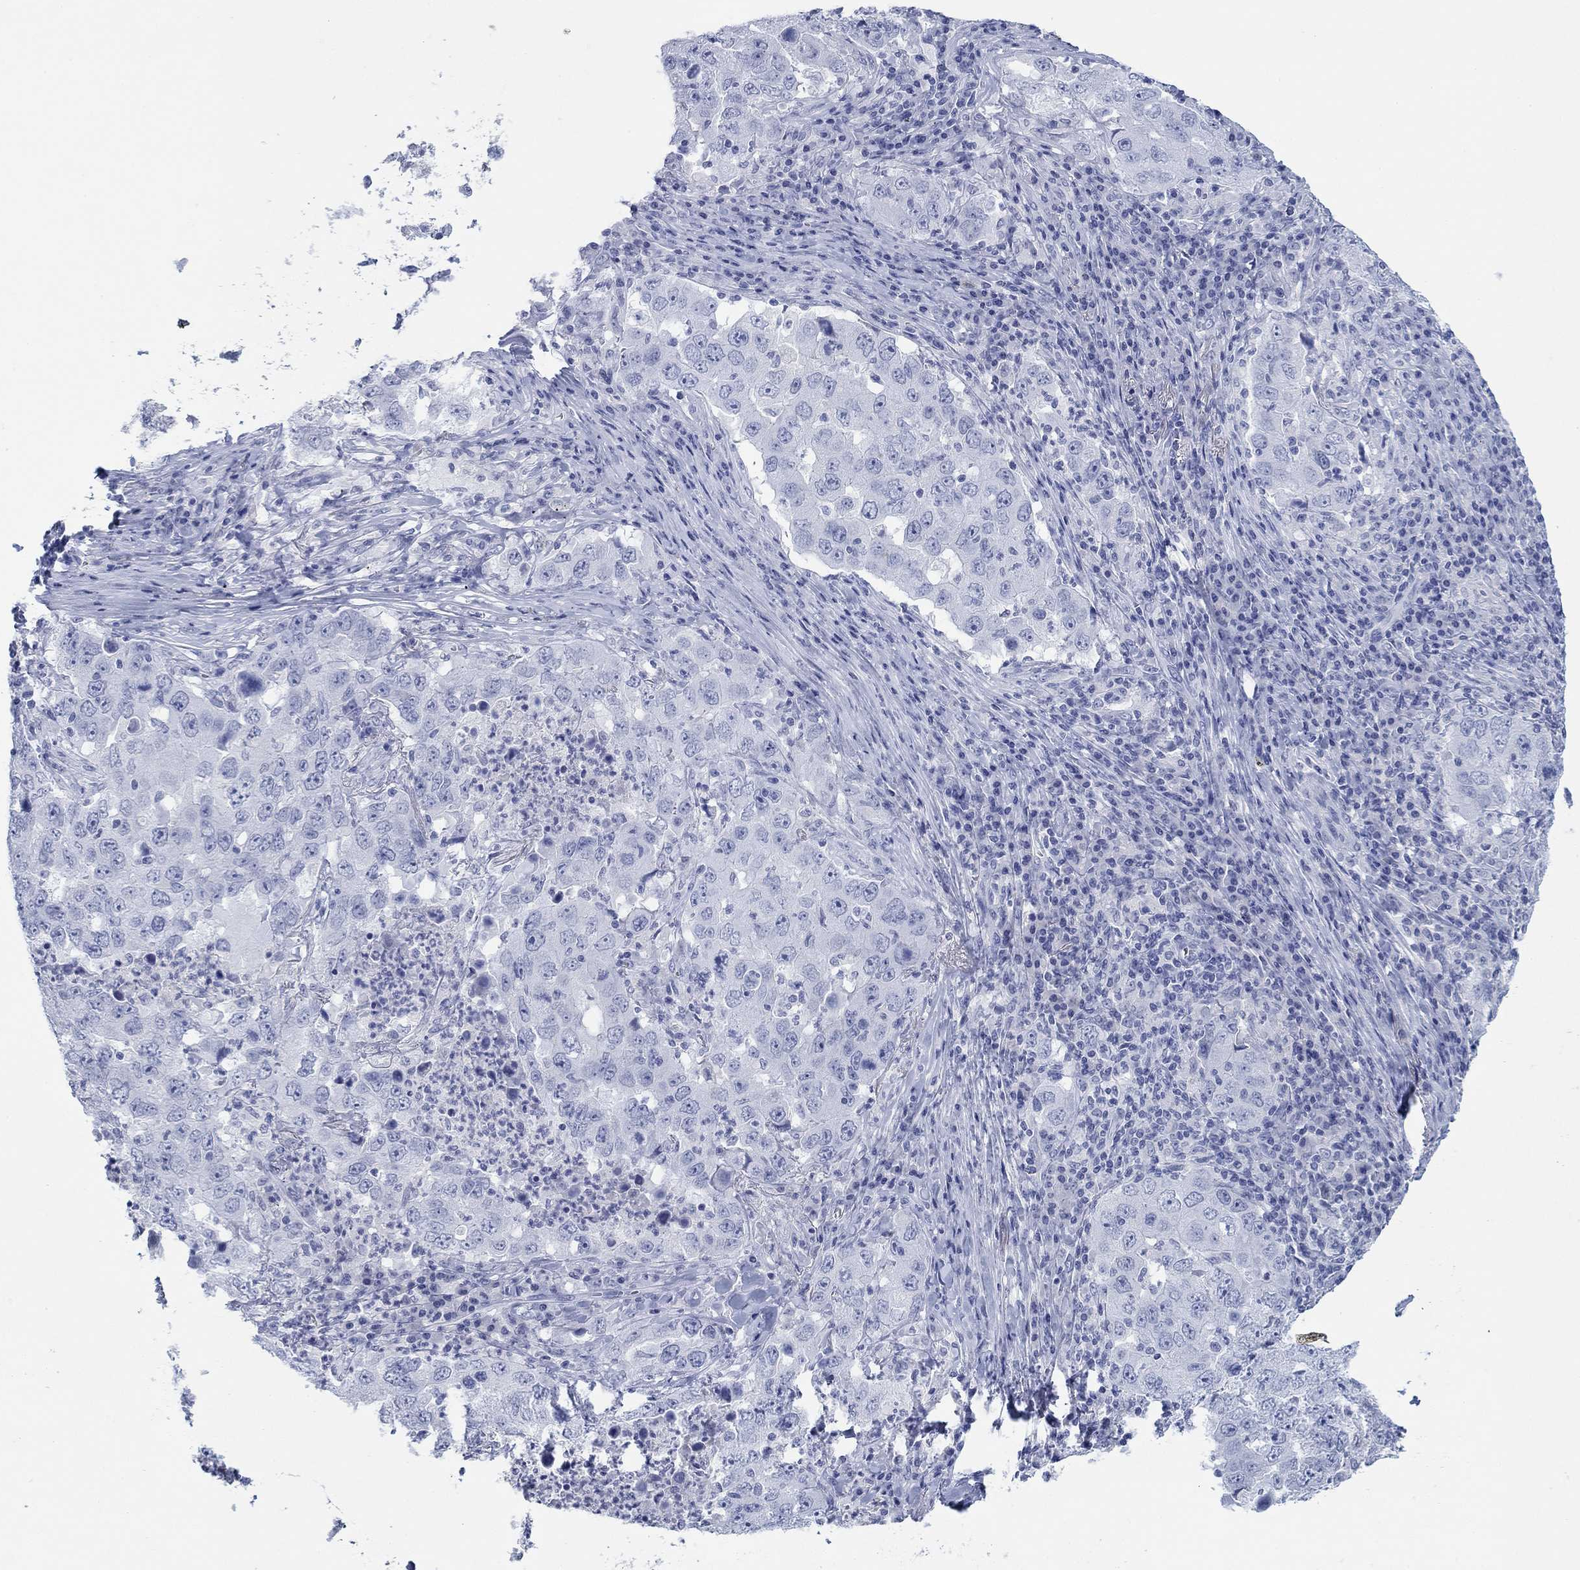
{"staining": {"intensity": "negative", "quantity": "none", "location": "none"}, "tissue": "lung cancer", "cell_type": "Tumor cells", "image_type": "cancer", "snomed": [{"axis": "morphology", "description": "Adenocarcinoma, NOS"}, {"axis": "topography", "description": "Lung"}], "caption": "Lung cancer stained for a protein using immunohistochemistry displays no staining tumor cells.", "gene": "PDYN", "patient": {"sex": "male", "age": 73}}